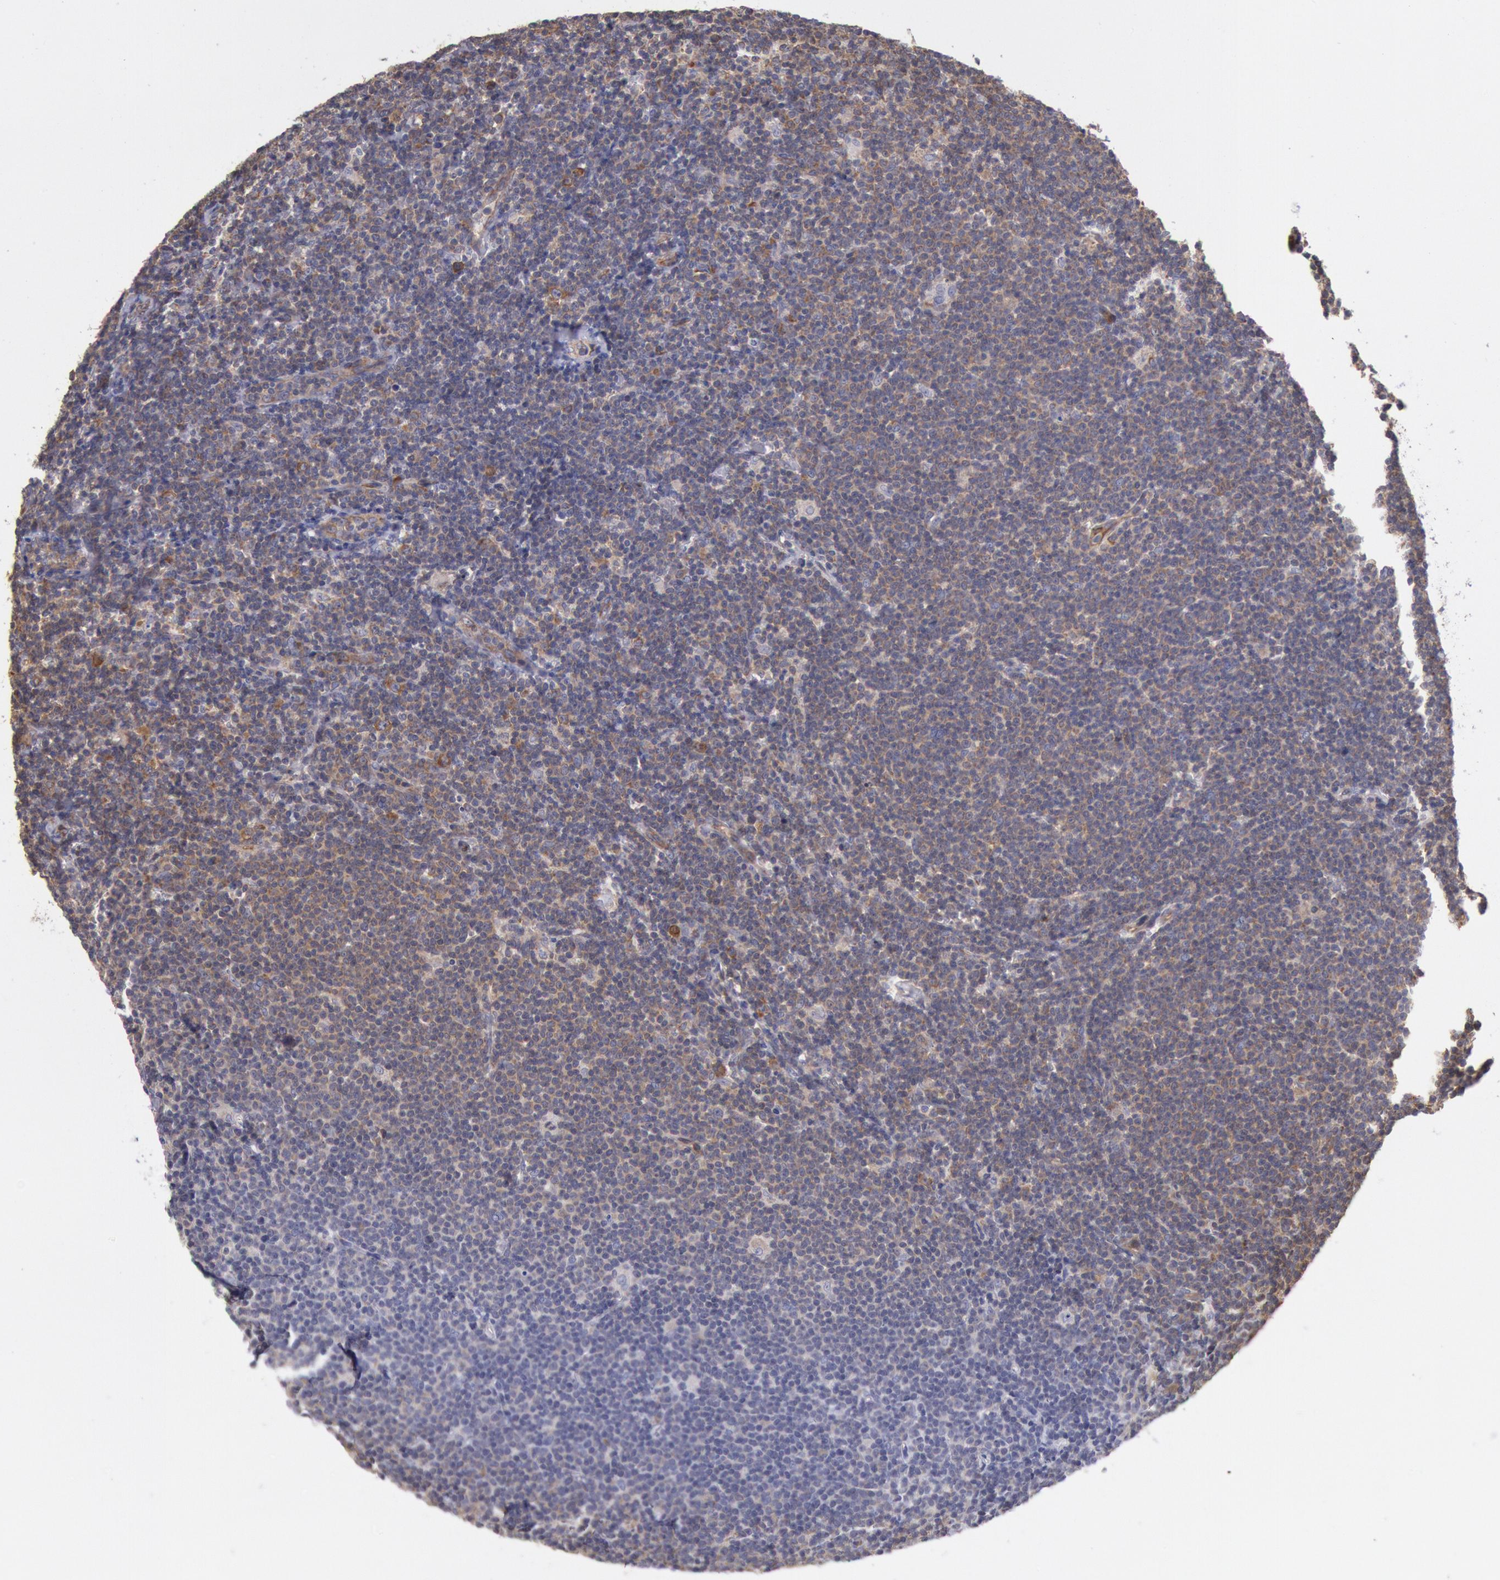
{"staining": {"intensity": "weak", "quantity": ">75%", "location": "cytoplasmic/membranous"}, "tissue": "lymphoma", "cell_type": "Tumor cells", "image_type": "cancer", "snomed": [{"axis": "morphology", "description": "Malignant lymphoma, non-Hodgkin's type, Low grade"}, {"axis": "topography", "description": "Lymph node"}], "caption": "Immunohistochemistry of human malignant lymphoma, non-Hodgkin's type (low-grade) shows low levels of weak cytoplasmic/membranous staining in about >75% of tumor cells.", "gene": "DRG1", "patient": {"sex": "male", "age": 65}}